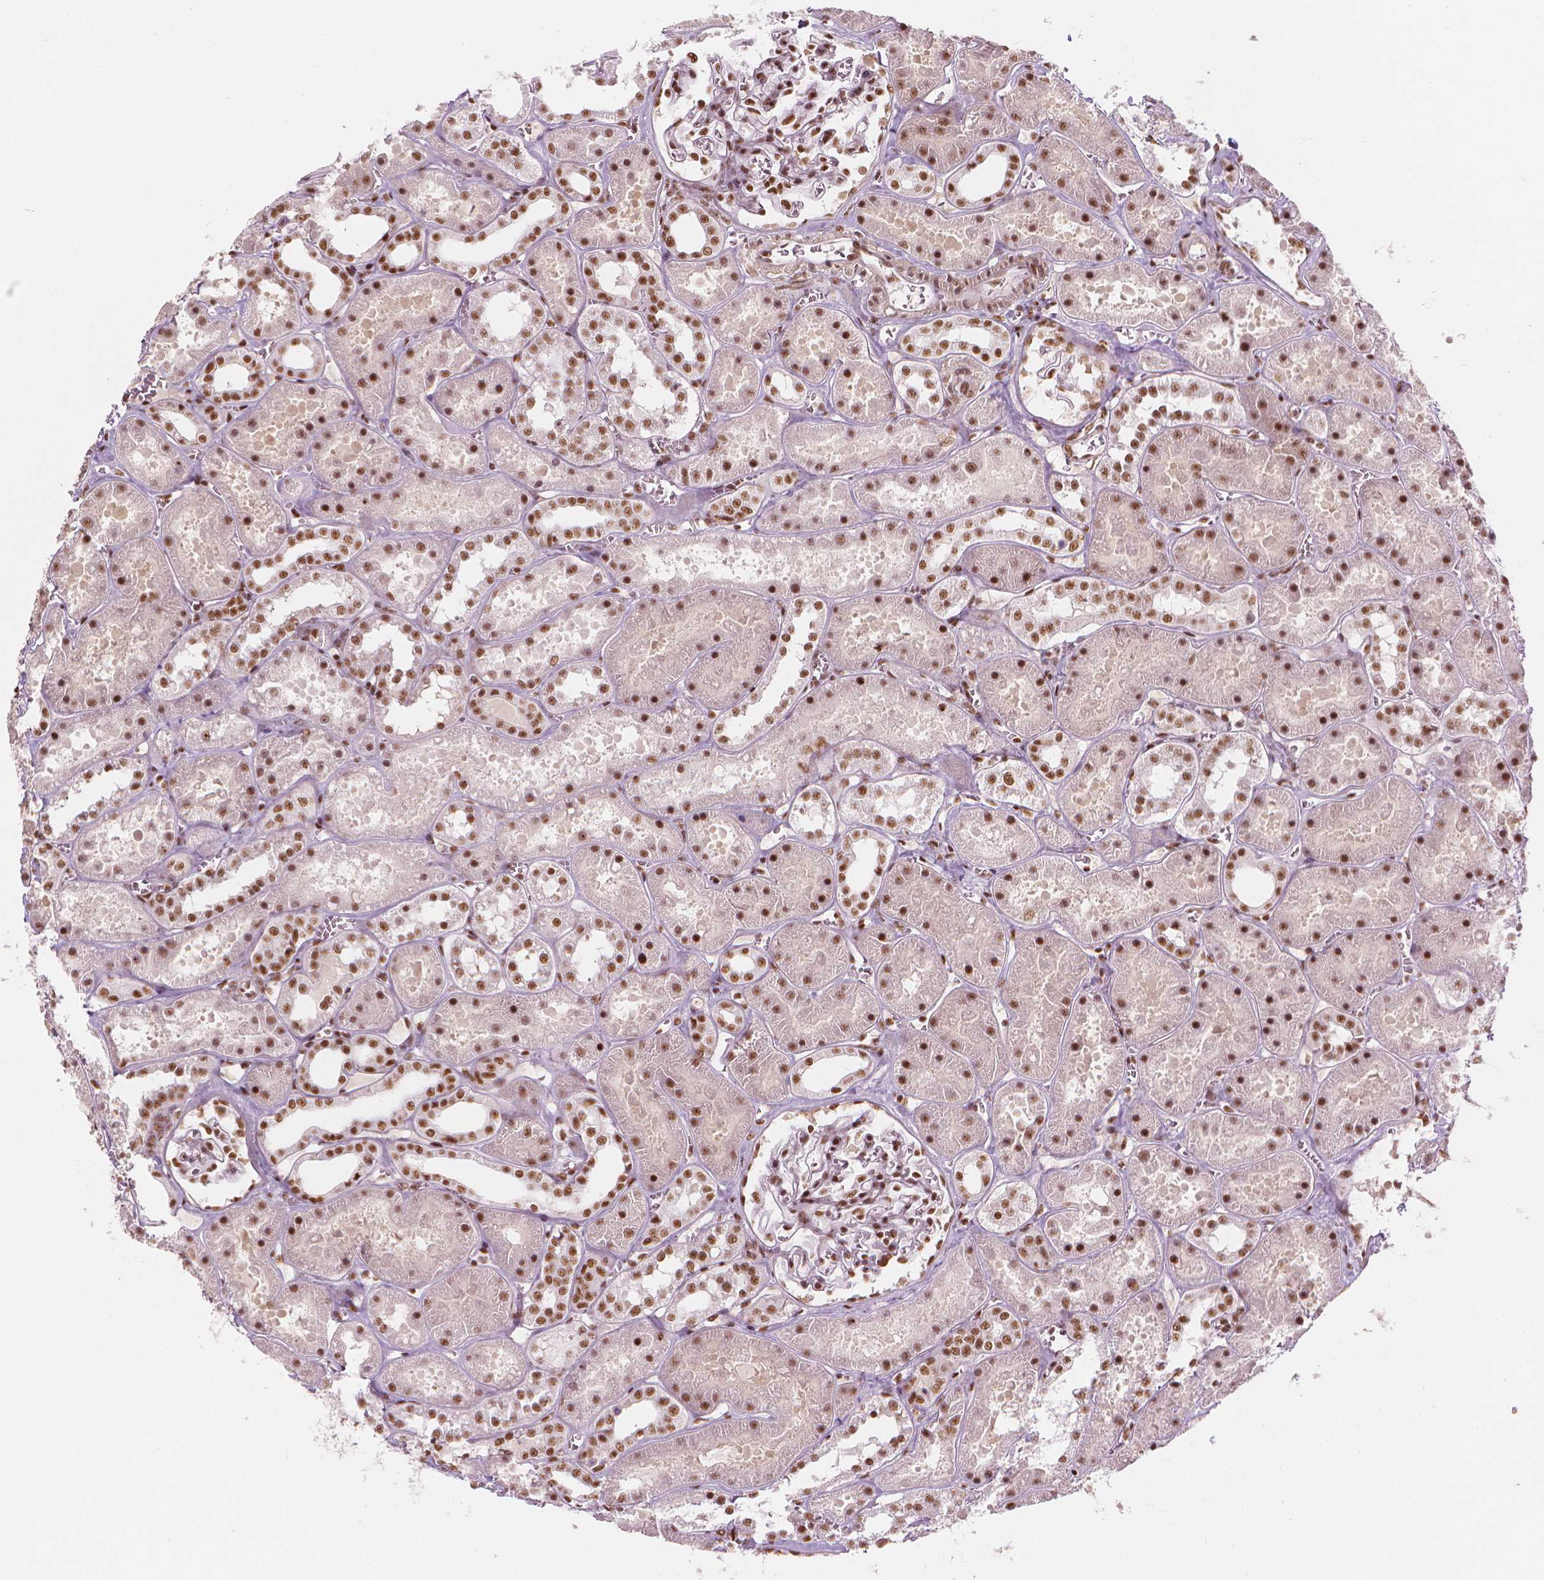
{"staining": {"intensity": "strong", "quantity": ">75%", "location": "nuclear"}, "tissue": "kidney", "cell_type": "Cells in glomeruli", "image_type": "normal", "snomed": [{"axis": "morphology", "description": "Normal tissue, NOS"}, {"axis": "topography", "description": "Kidney"}], "caption": "Normal kidney reveals strong nuclear positivity in about >75% of cells in glomeruli.", "gene": "ELF2", "patient": {"sex": "female", "age": 41}}